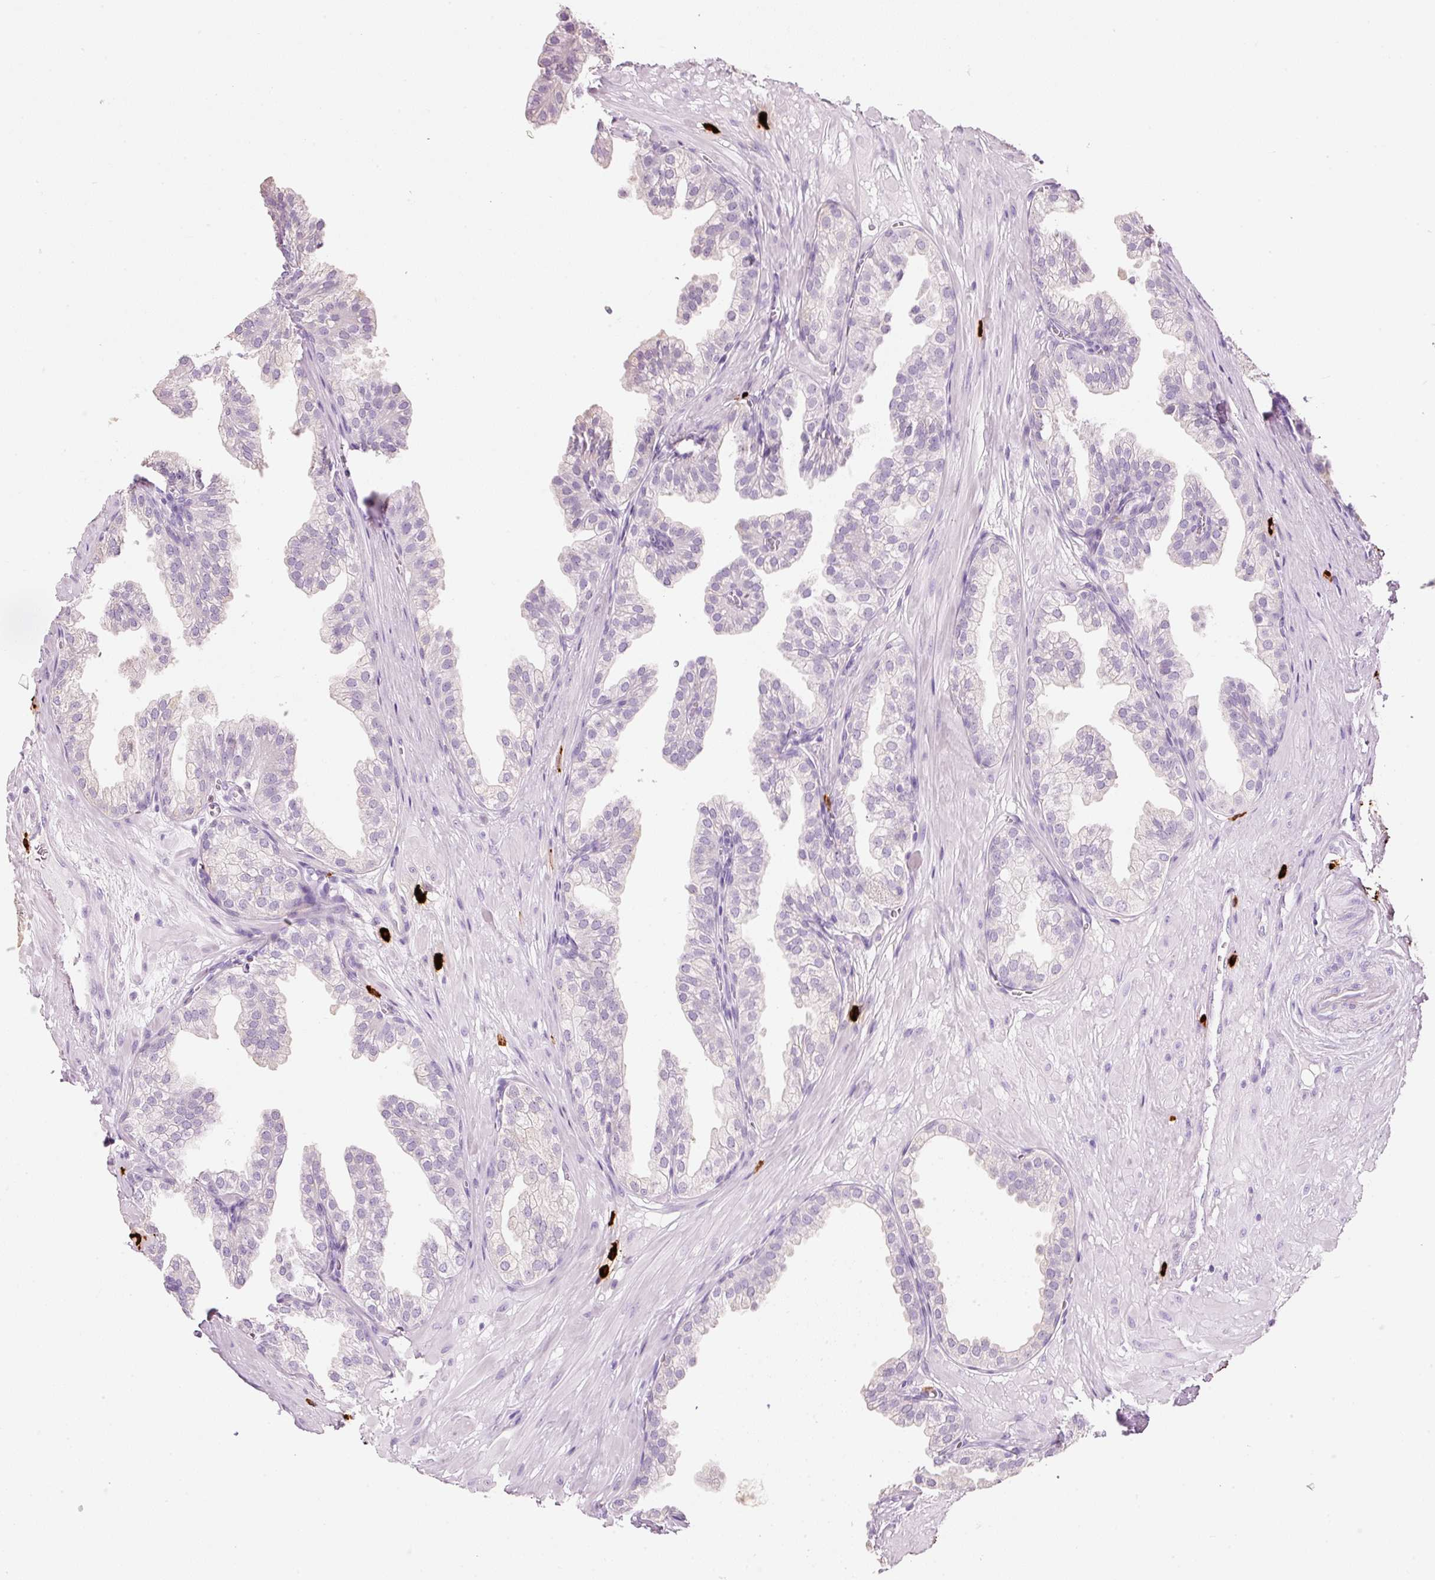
{"staining": {"intensity": "negative", "quantity": "none", "location": "none"}, "tissue": "prostate", "cell_type": "Glandular cells", "image_type": "normal", "snomed": [{"axis": "morphology", "description": "Normal tissue, NOS"}, {"axis": "topography", "description": "Prostate"}, {"axis": "topography", "description": "Peripheral nerve tissue"}], "caption": "This is an immunohistochemistry image of unremarkable prostate. There is no staining in glandular cells.", "gene": "CMA1", "patient": {"sex": "male", "age": 55}}